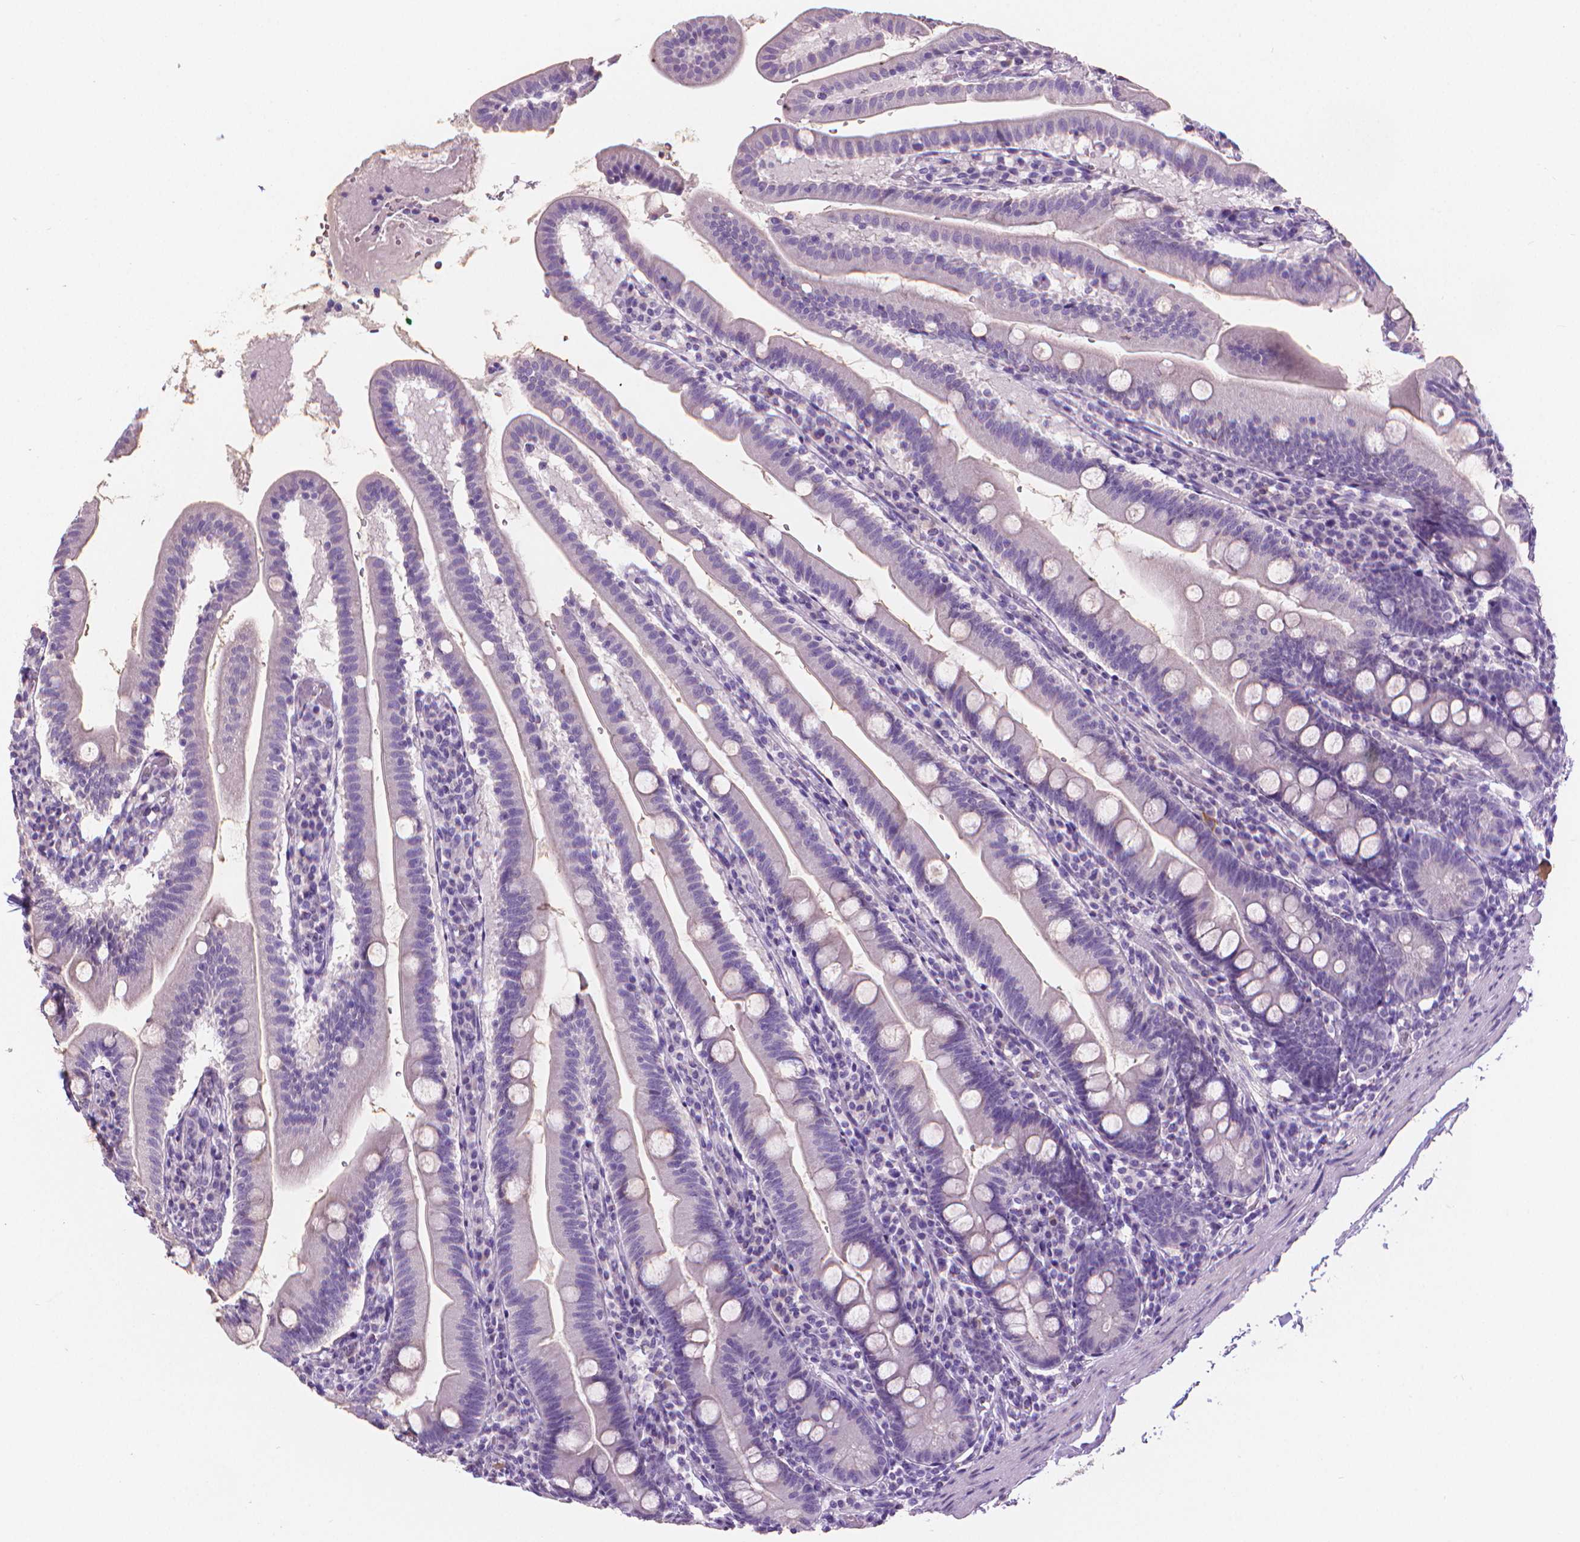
{"staining": {"intensity": "negative", "quantity": "none", "location": "none"}, "tissue": "duodenum", "cell_type": "Glandular cells", "image_type": "normal", "snomed": [{"axis": "morphology", "description": "Normal tissue, NOS"}, {"axis": "topography", "description": "Duodenum"}], "caption": "Glandular cells are negative for brown protein staining in benign duodenum. (DAB (3,3'-diaminobenzidine) IHC, high magnification).", "gene": "TNNI2", "patient": {"sex": "female", "age": 67}}